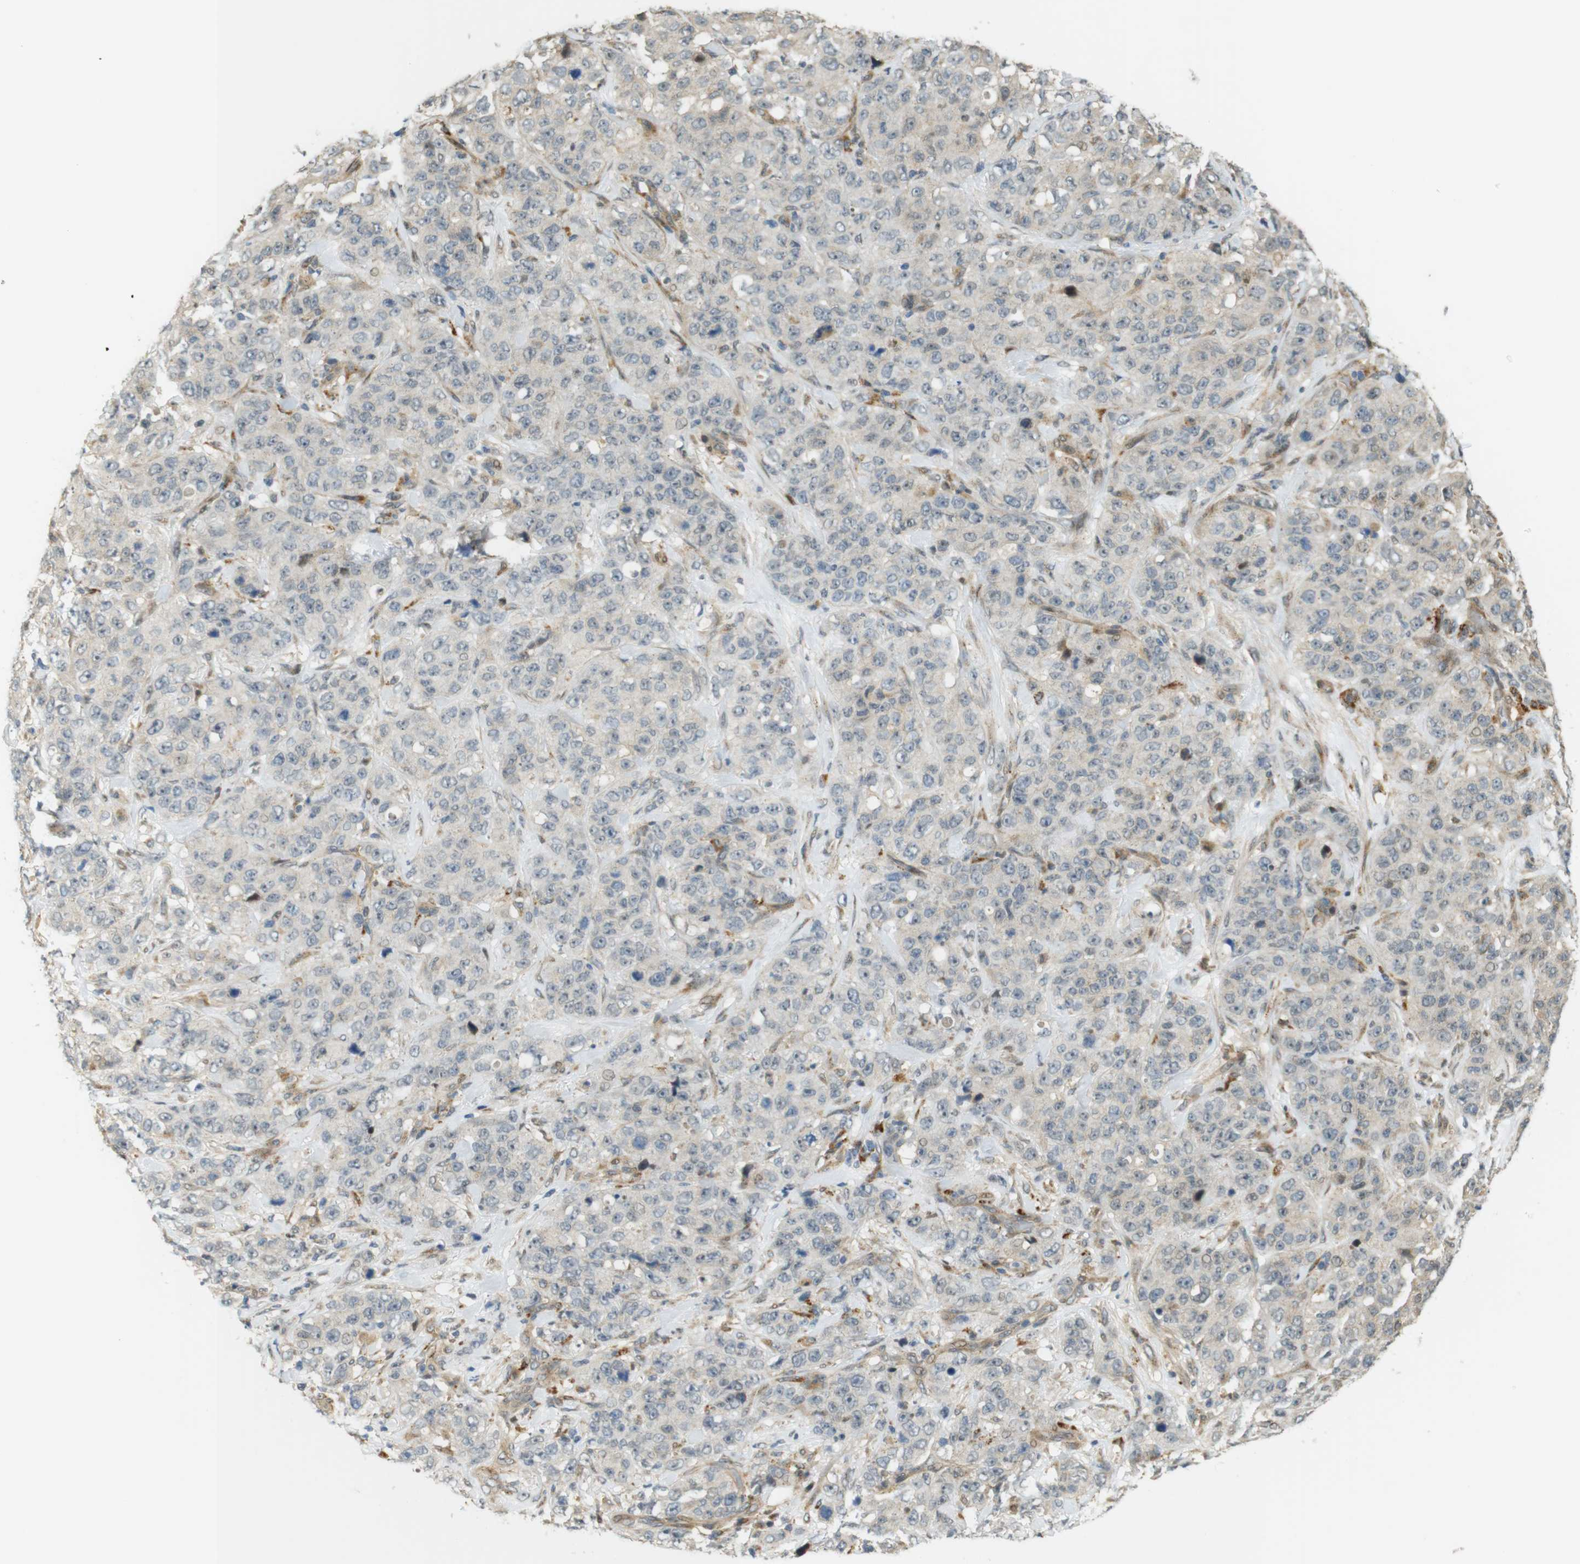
{"staining": {"intensity": "negative", "quantity": "none", "location": "none"}, "tissue": "stomach cancer", "cell_type": "Tumor cells", "image_type": "cancer", "snomed": [{"axis": "morphology", "description": "Adenocarcinoma, NOS"}, {"axis": "topography", "description": "Stomach"}], "caption": "The immunohistochemistry (IHC) micrograph has no significant positivity in tumor cells of stomach cancer tissue.", "gene": "TSPAN9", "patient": {"sex": "male", "age": 48}}